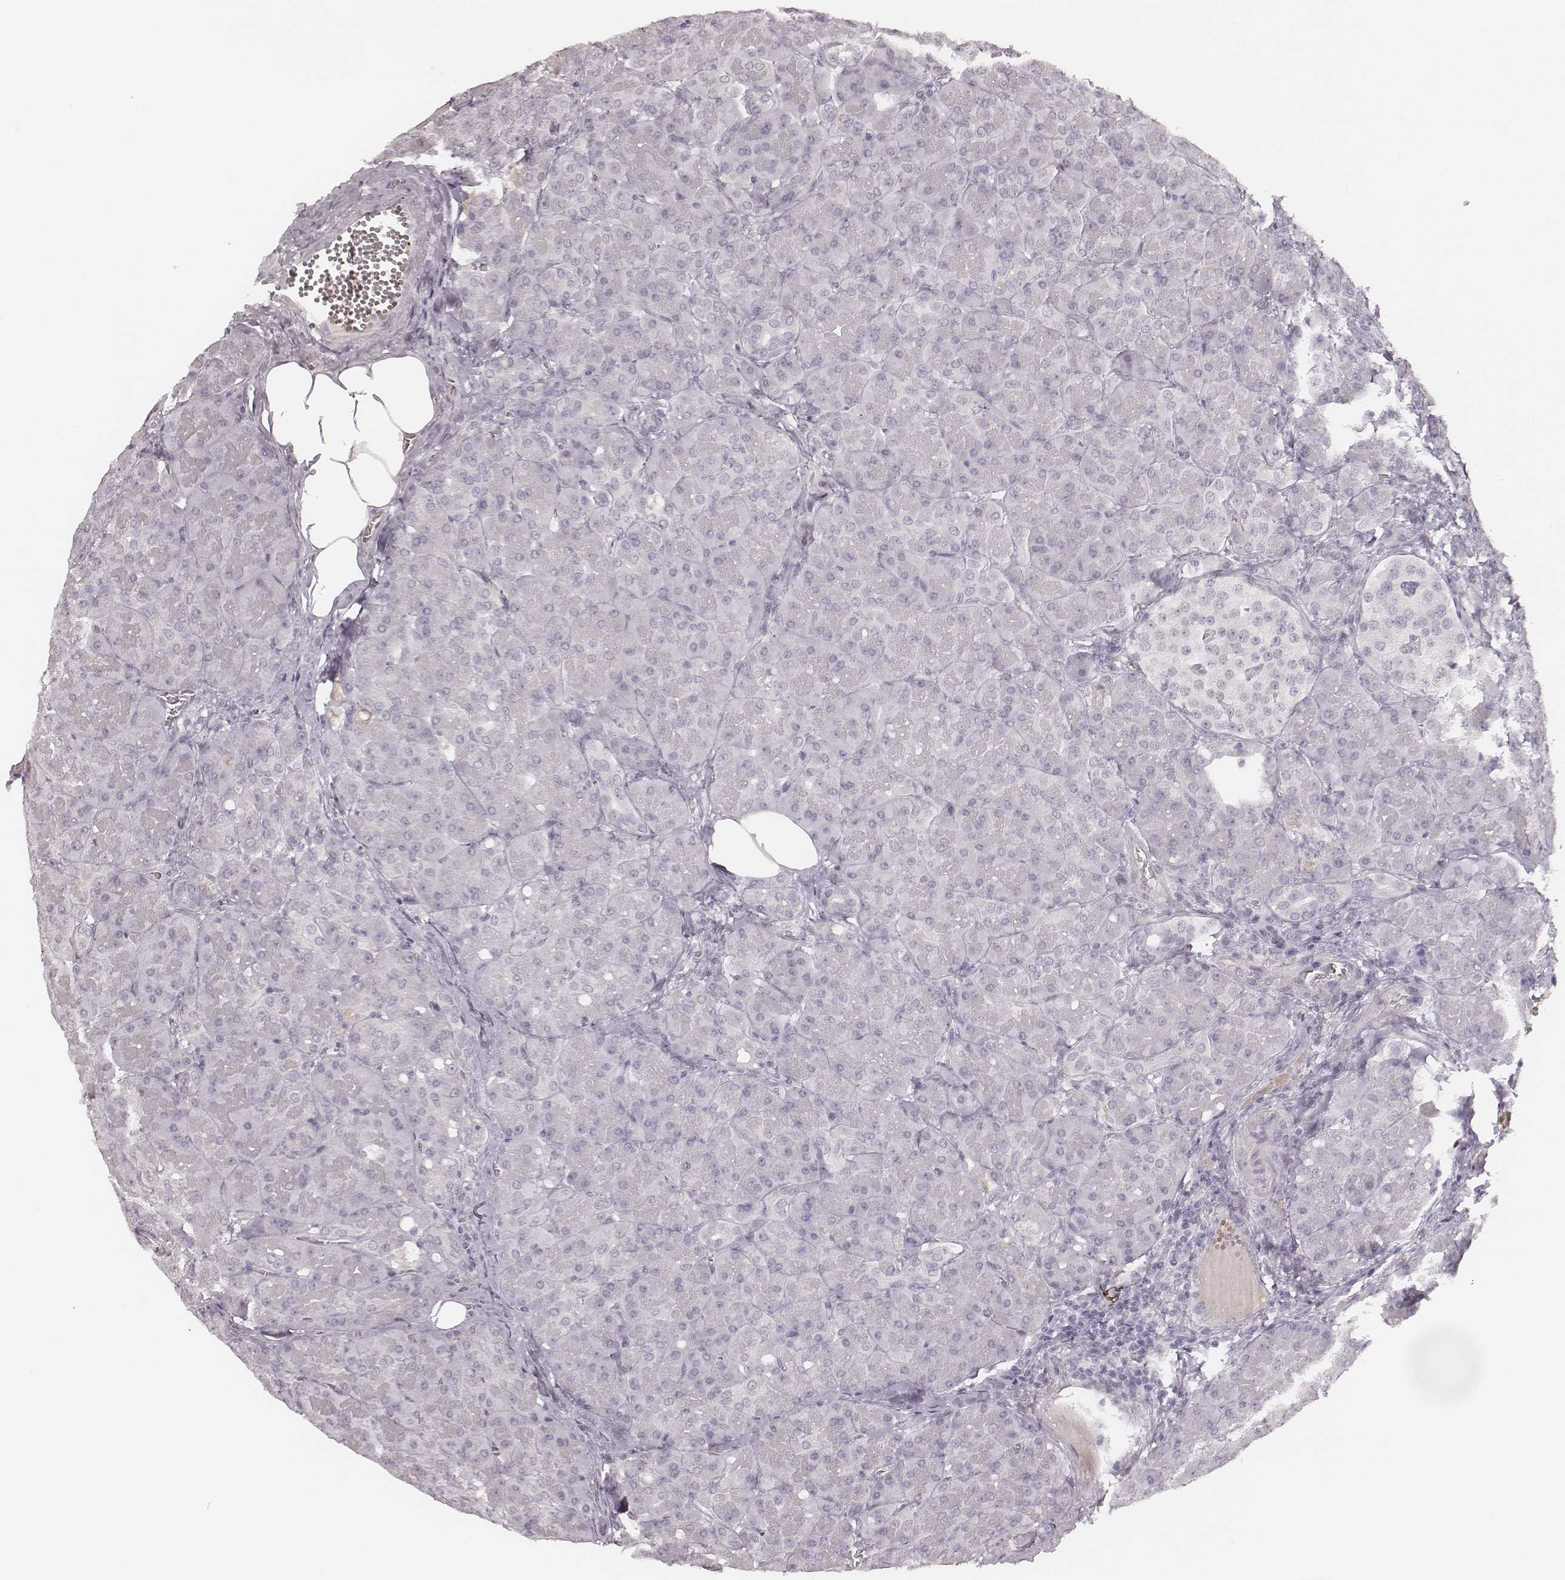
{"staining": {"intensity": "negative", "quantity": "none", "location": "none"}, "tissue": "pancreas", "cell_type": "Exocrine glandular cells", "image_type": "normal", "snomed": [{"axis": "morphology", "description": "Normal tissue, NOS"}, {"axis": "topography", "description": "Pancreas"}], "caption": "Immunohistochemistry image of unremarkable human pancreas stained for a protein (brown), which demonstrates no positivity in exocrine glandular cells. (DAB immunohistochemistry (IHC), high magnification).", "gene": "MSX1", "patient": {"sex": "male", "age": 55}}